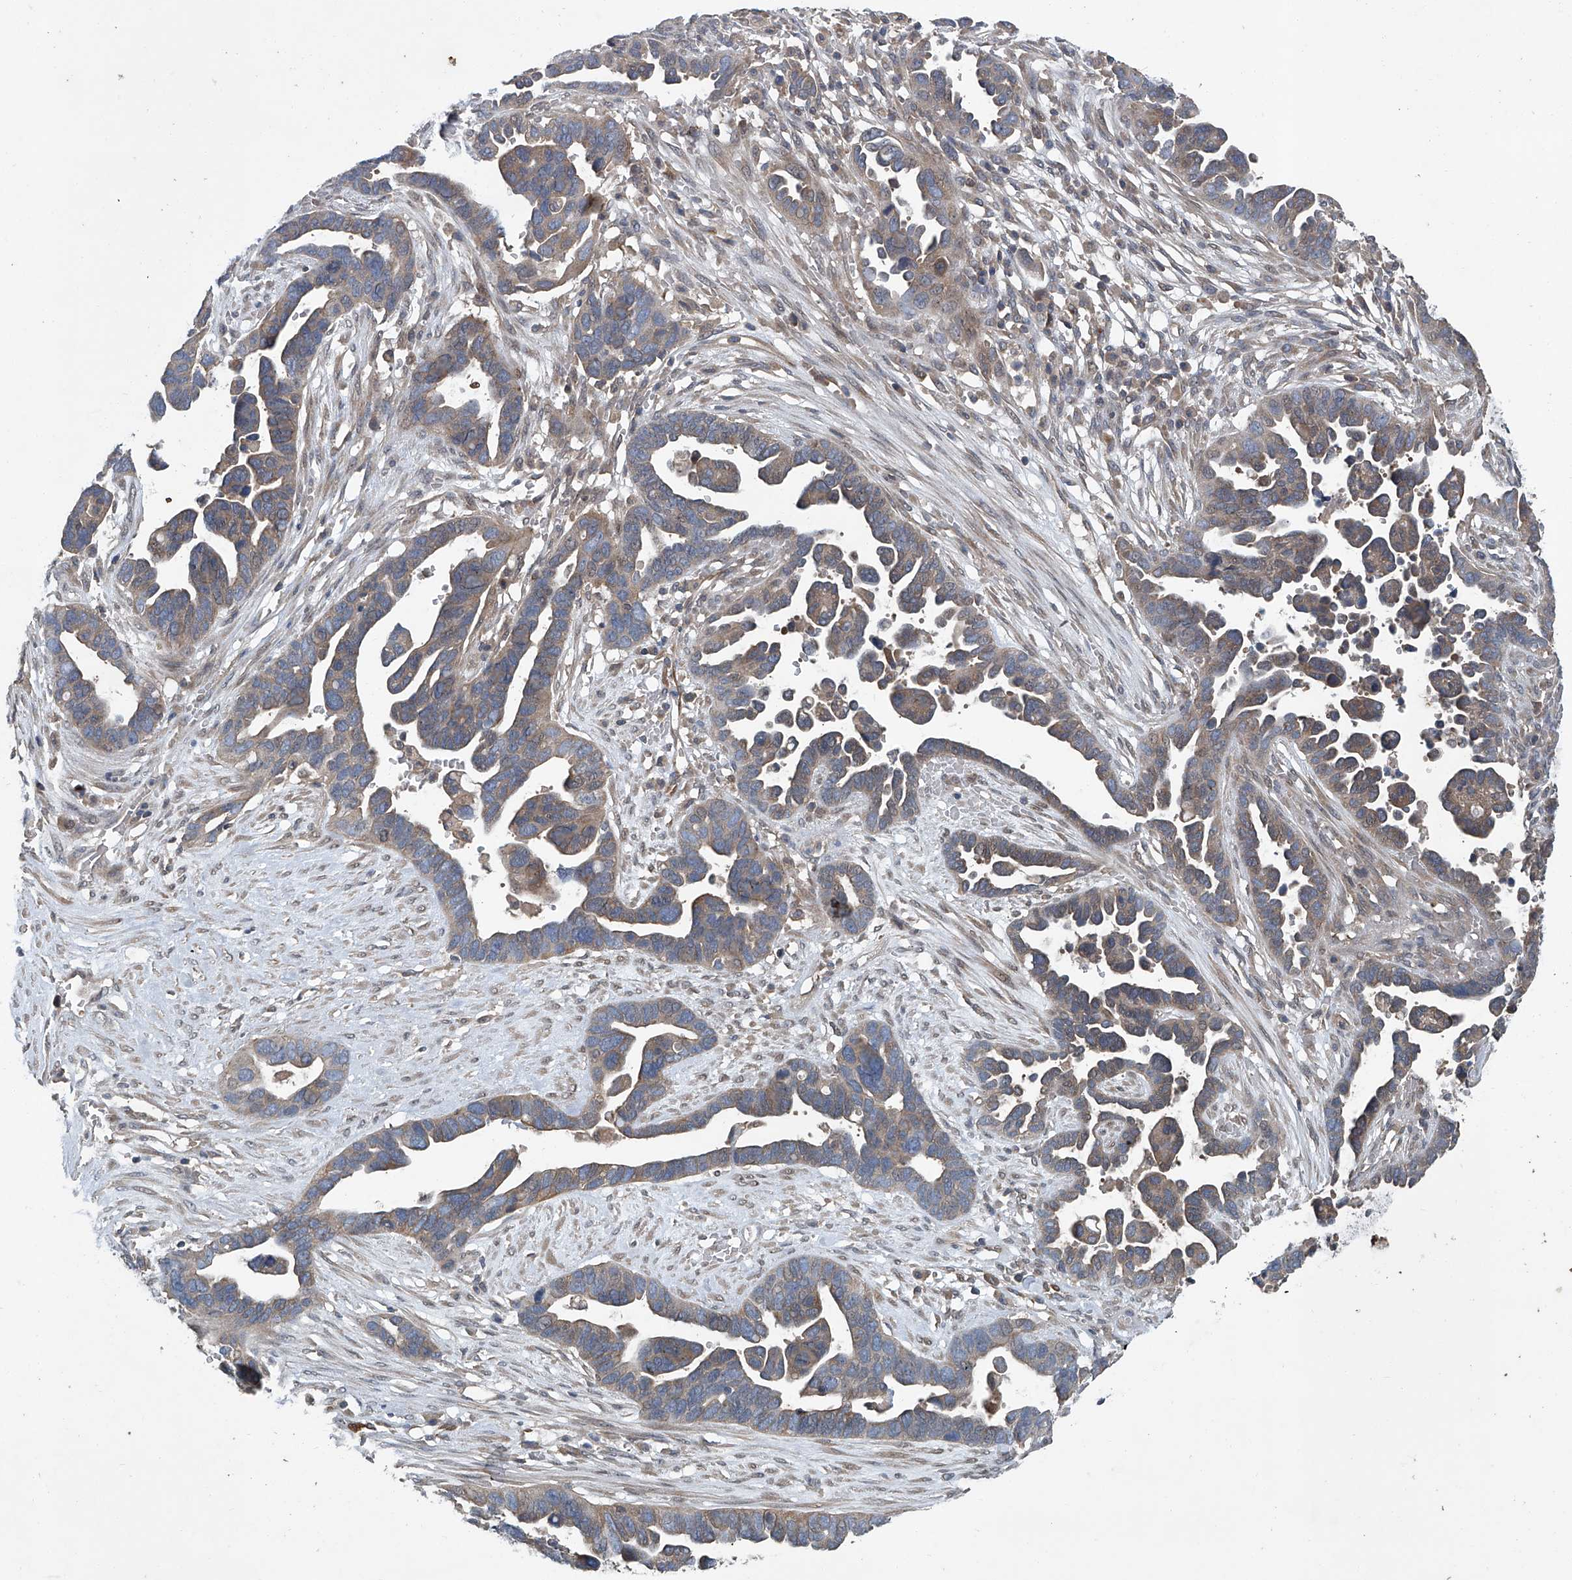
{"staining": {"intensity": "weak", "quantity": ">75%", "location": "cytoplasmic/membranous"}, "tissue": "ovarian cancer", "cell_type": "Tumor cells", "image_type": "cancer", "snomed": [{"axis": "morphology", "description": "Cystadenocarcinoma, serous, NOS"}, {"axis": "topography", "description": "Ovary"}], "caption": "Immunohistochemistry (DAB (3,3'-diaminobenzidine)) staining of human ovarian cancer demonstrates weak cytoplasmic/membranous protein positivity in about >75% of tumor cells.", "gene": "ANKRD34A", "patient": {"sex": "female", "age": 54}}